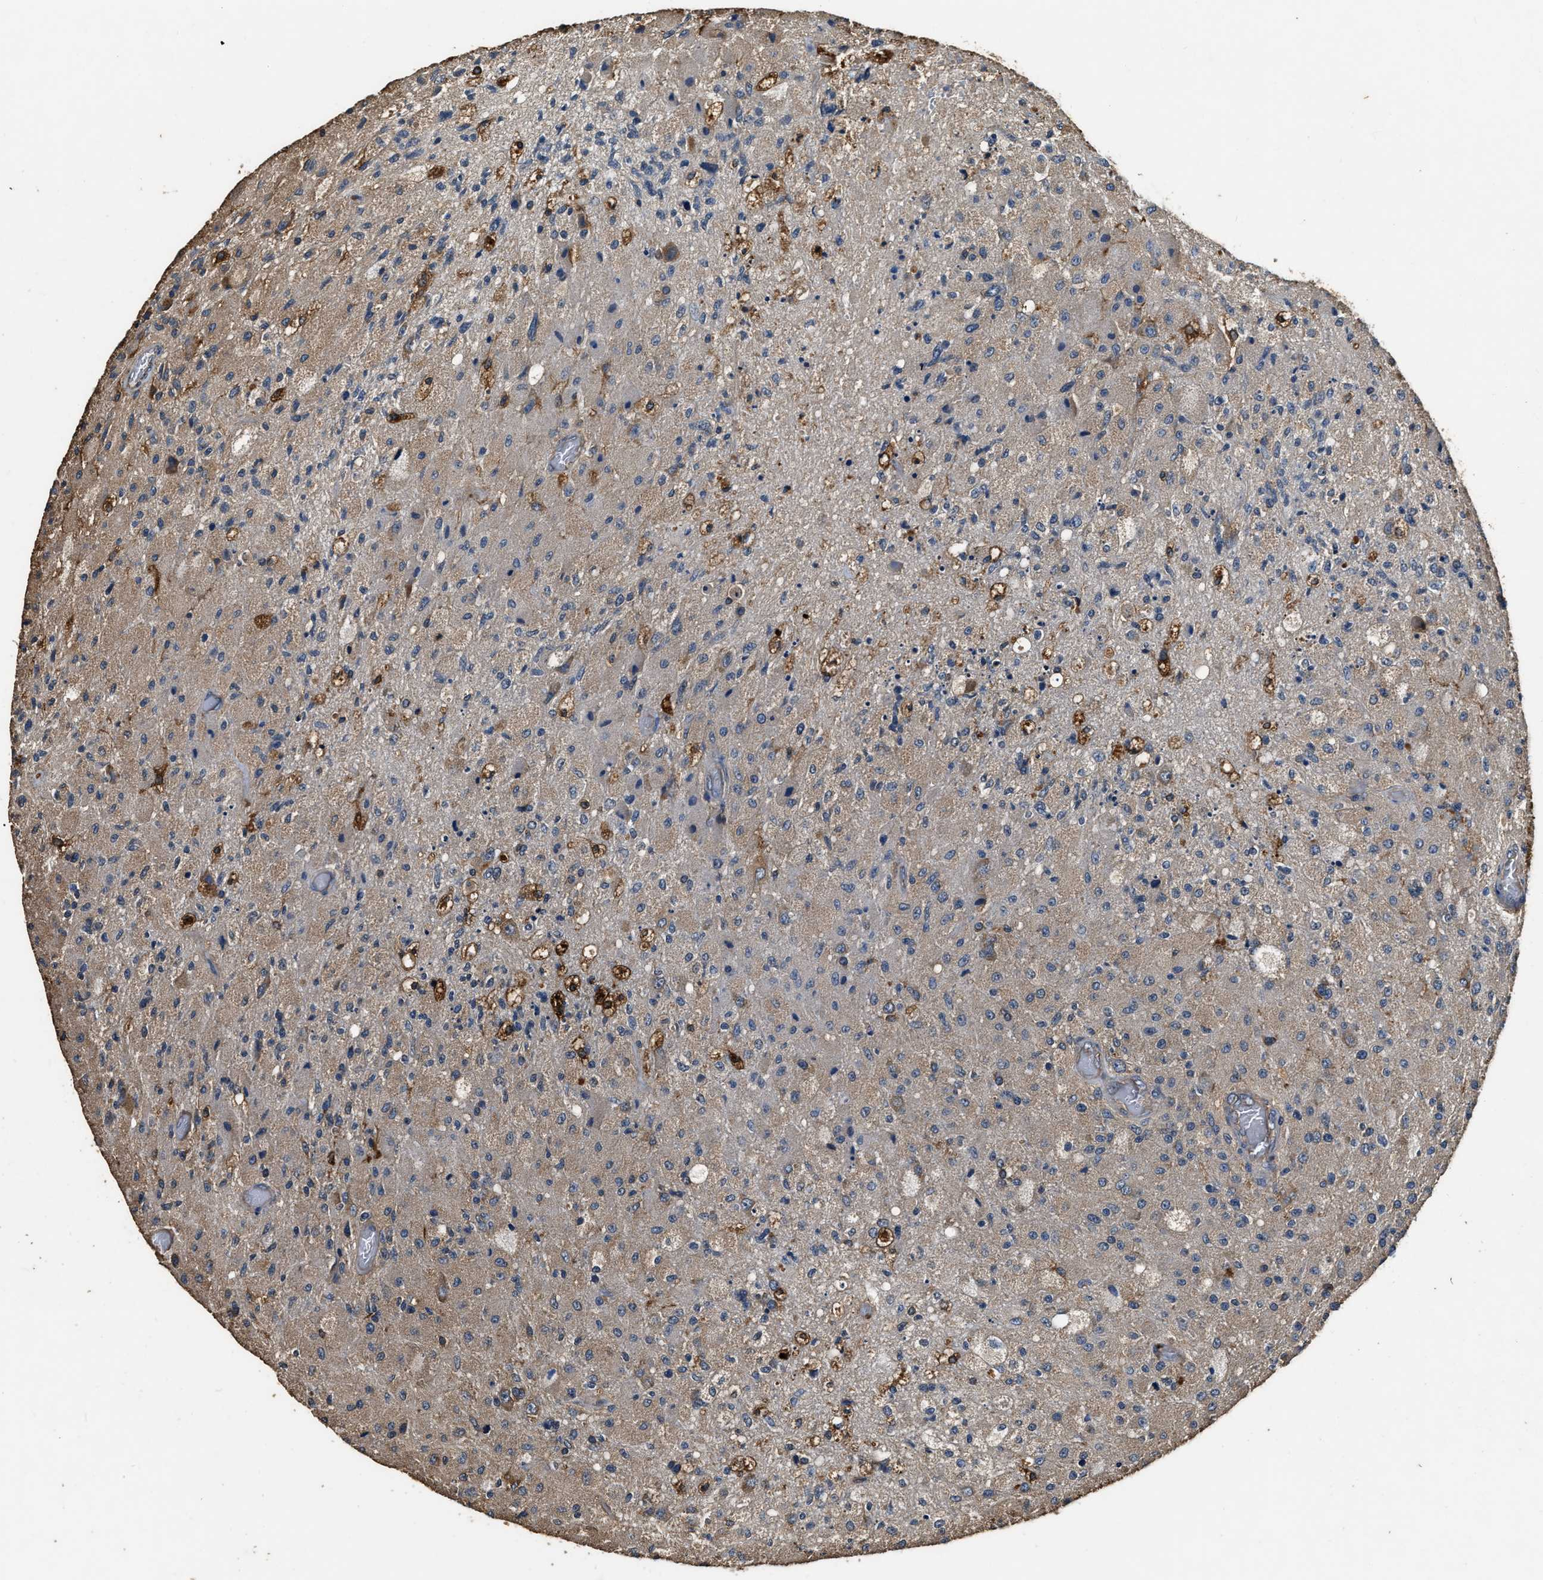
{"staining": {"intensity": "moderate", "quantity": "25%-75%", "location": "cytoplasmic/membranous"}, "tissue": "glioma", "cell_type": "Tumor cells", "image_type": "cancer", "snomed": [{"axis": "morphology", "description": "Normal tissue, NOS"}, {"axis": "morphology", "description": "Glioma, malignant, High grade"}, {"axis": "topography", "description": "Cerebral cortex"}], "caption": "Brown immunohistochemical staining in human malignant glioma (high-grade) displays moderate cytoplasmic/membranous staining in approximately 25%-75% of tumor cells. The staining was performed using DAB (3,3'-diaminobenzidine) to visualize the protein expression in brown, while the nuclei were stained in blue with hematoxylin (Magnification: 20x).", "gene": "MIB1", "patient": {"sex": "male", "age": 77}}